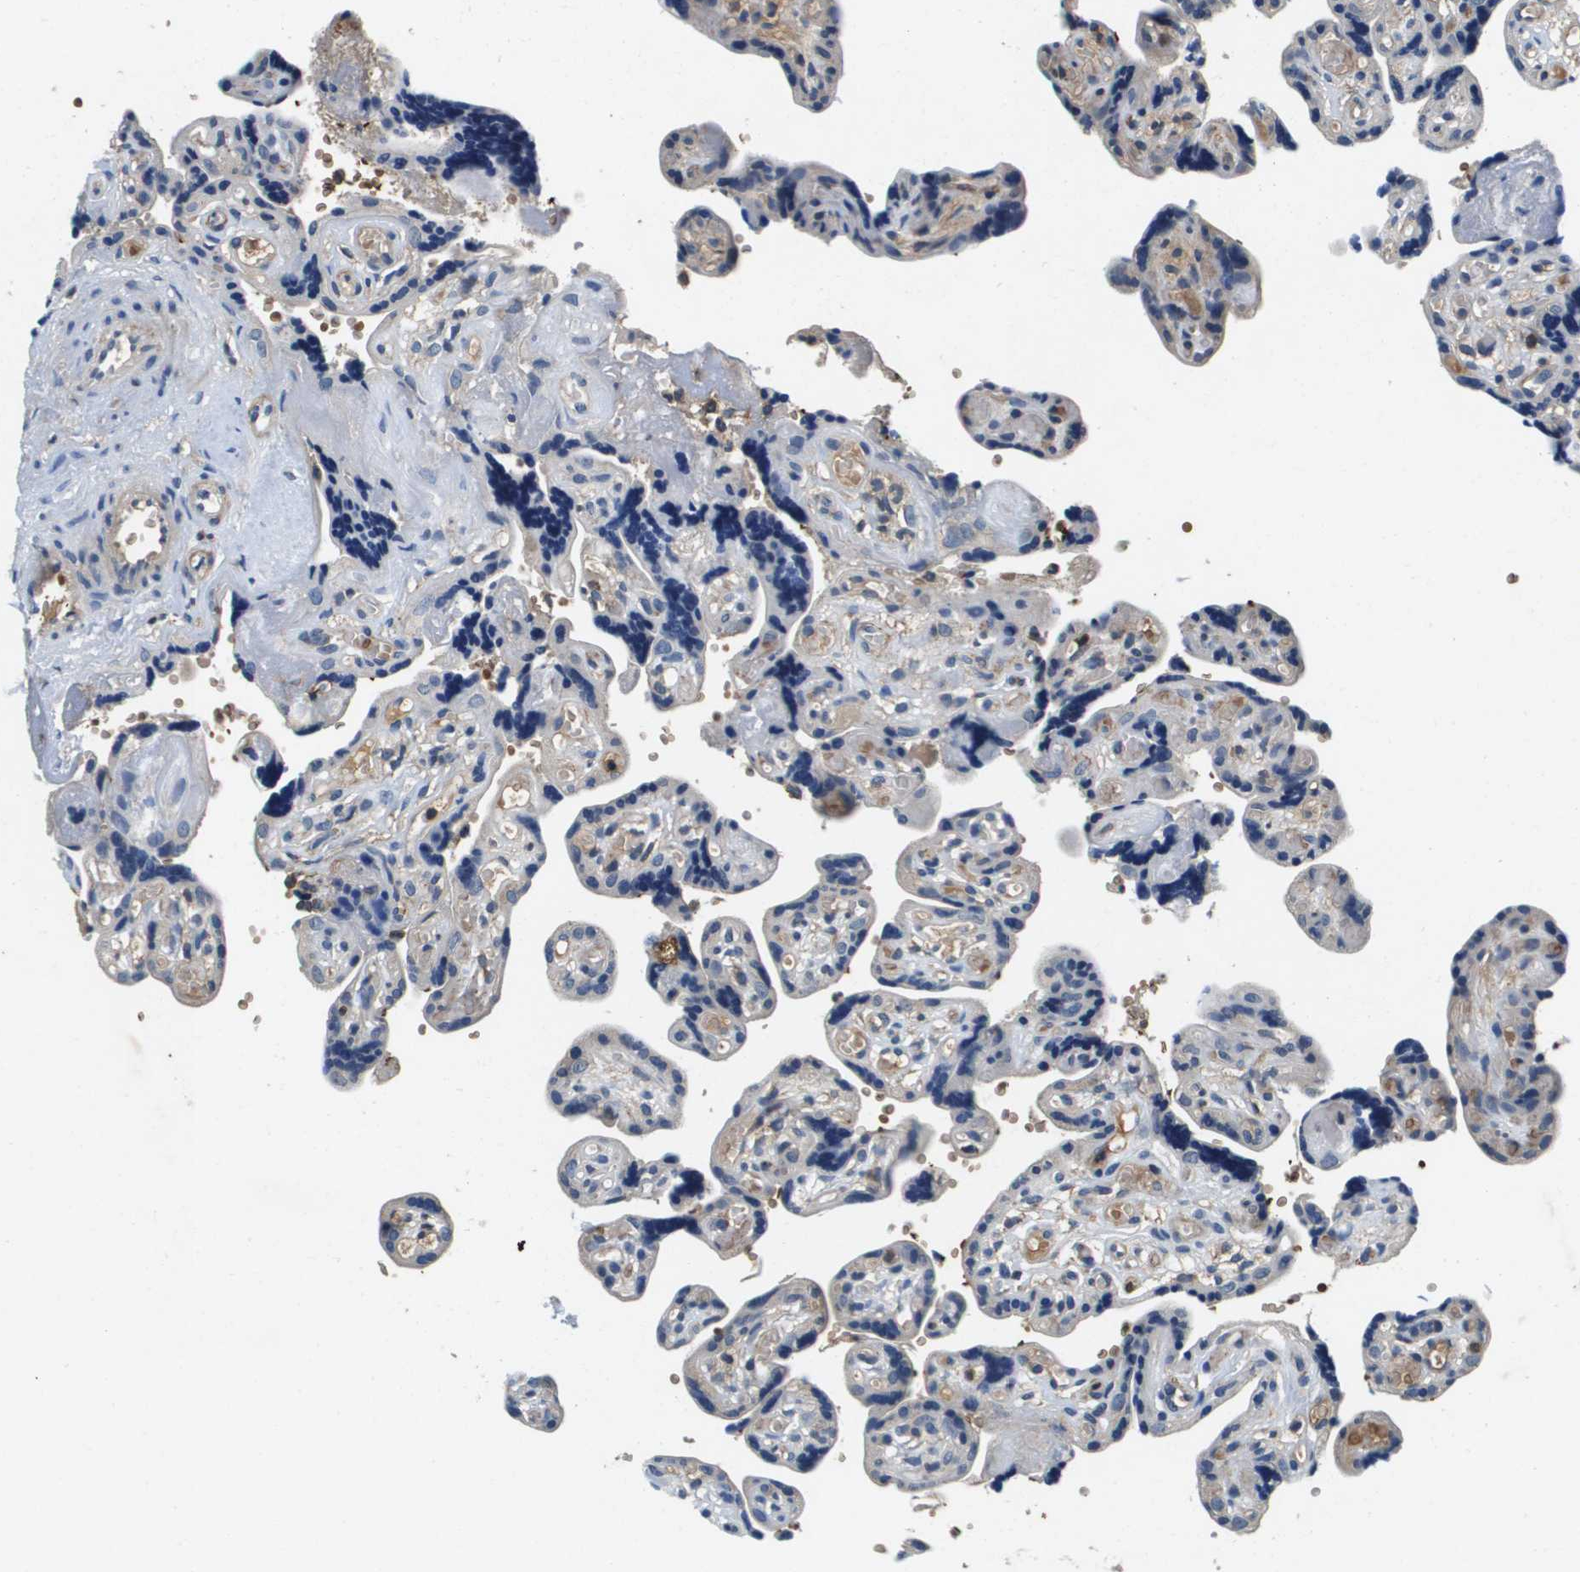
{"staining": {"intensity": "negative", "quantity": "none", "location": "none"}, "tissue": "placenta", "cell_type": "Decidual cells", "image_type": "normal", "snomed": [{"axis": "morphology", "description": "Normal tissue, NOS"}, {"axis": "topography", "description": "Placenta"}], "caption": "A micrograph of human placenta is negative for staining in decidual cells. (DAB IHC, high magnification).", "gene": "KCNQ5", "patient": {"sex": "female", "age": 30}}